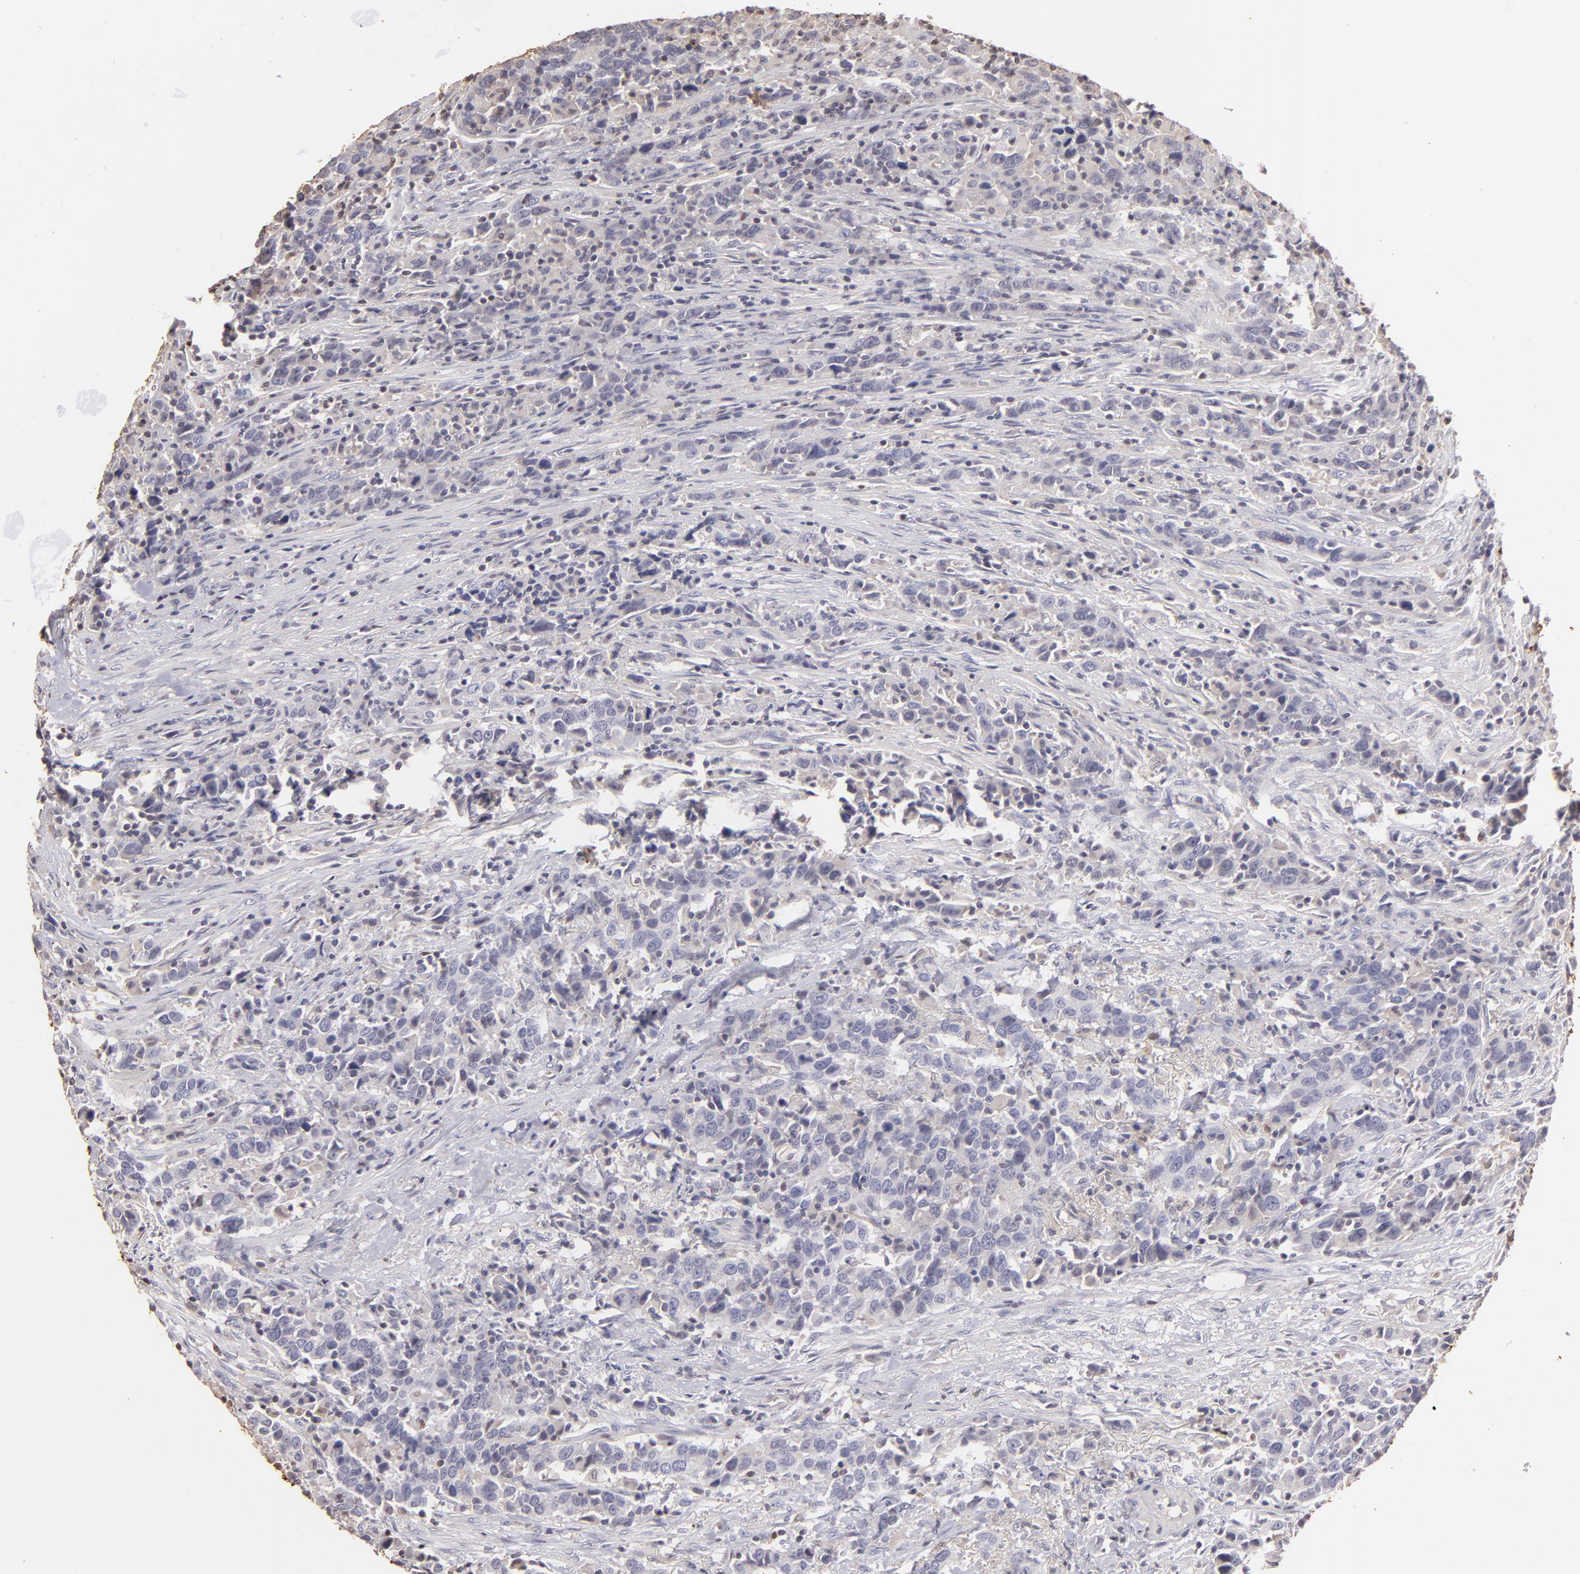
{"staining": {"intensity": "negative", "quantity": "none", "location": "none"}, "tissue": "urothelial cancer", "cell_type": "Tumor cells", "image_type": "cancer", "snomed": [{"axis": "morphology", "description": "Urothelial carcinoma, High grade"}, {"axis": "topography", "description": "Urinary bladder"}], "caption": "Immunohistochemistry micrograph of human high-grade urothelial carcinoma stained for a protein (brown), which displays no expression in tumor cells.", "gene": "S100A2", "patient": {"sex": "male", "age": 61}}